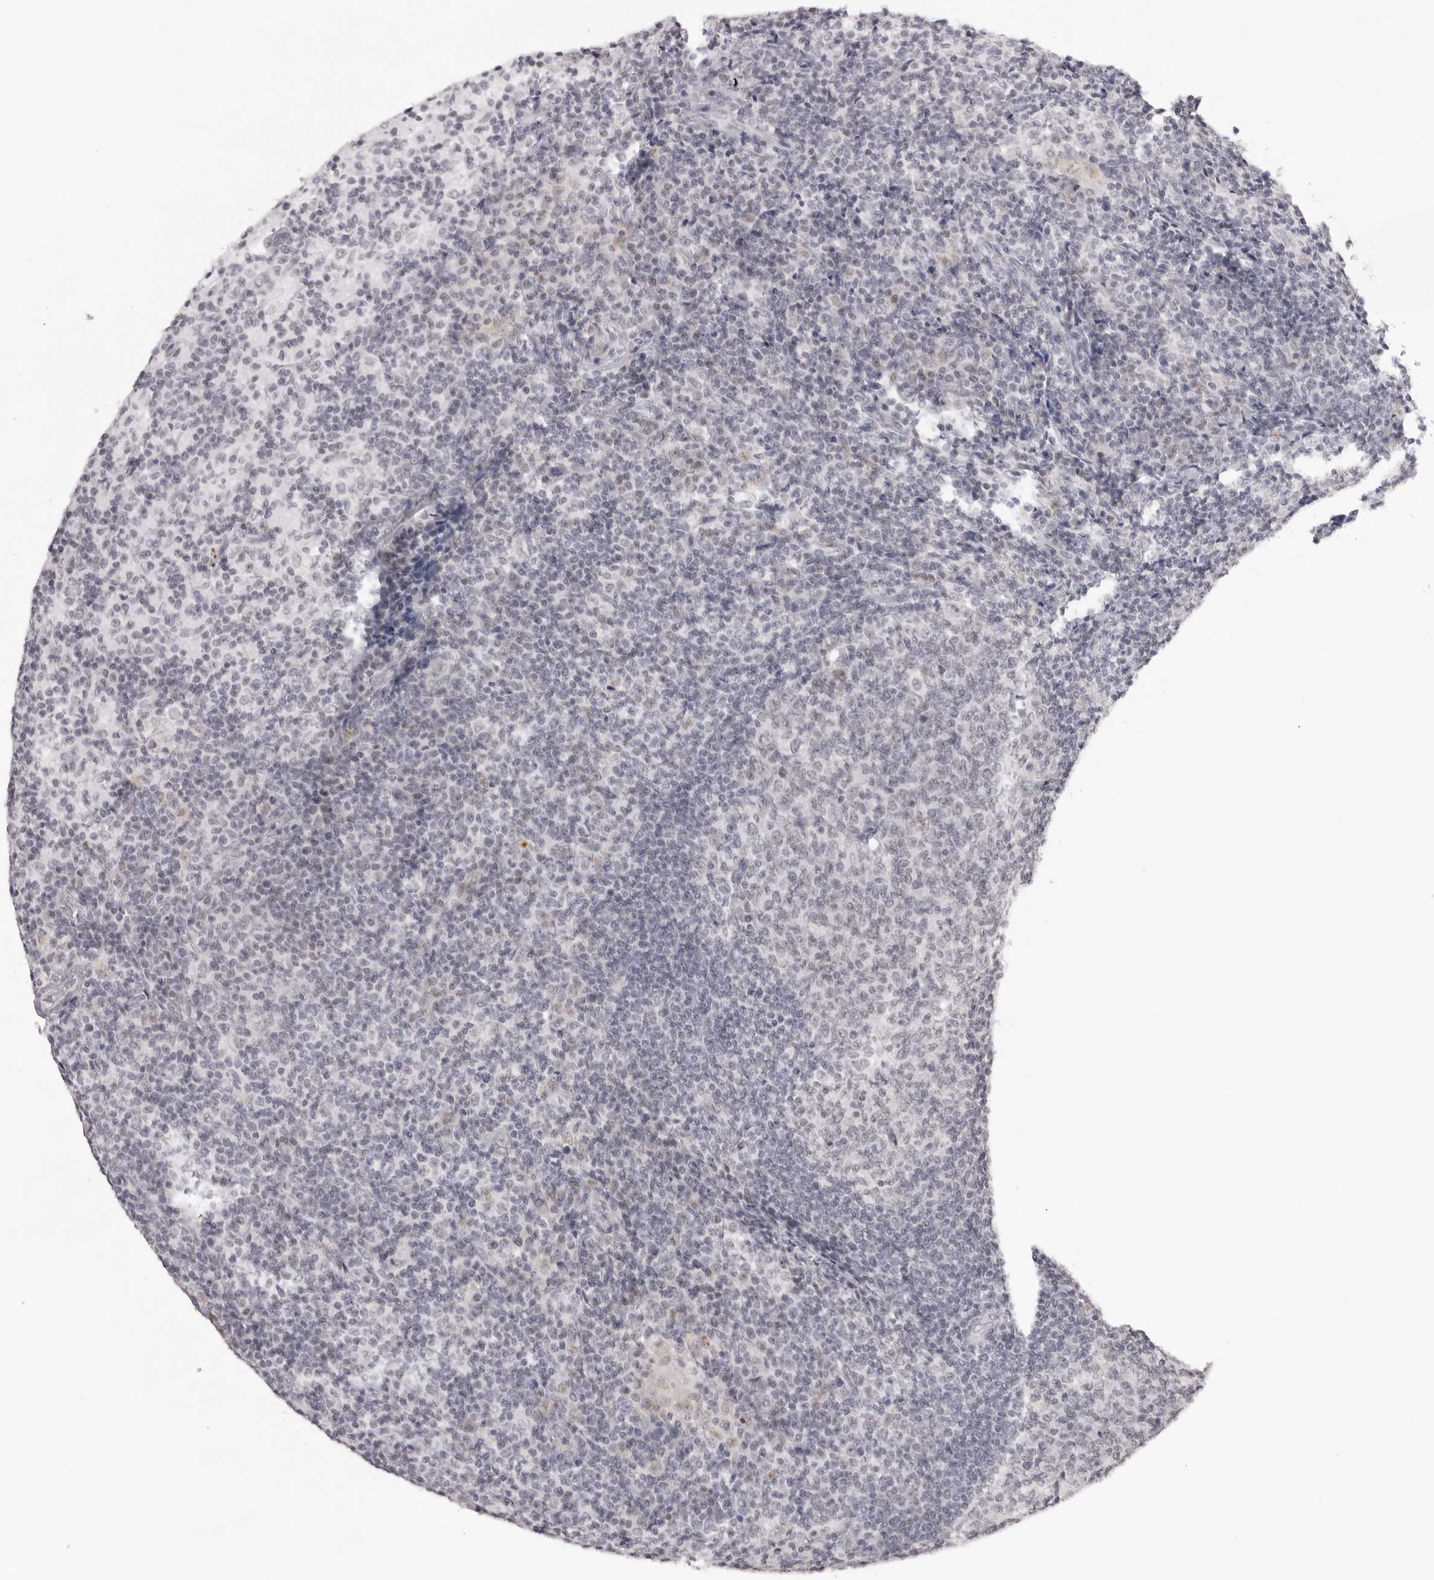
{"staining": {"intensity": "negative", "quantity": "none", "location": "none"}, "tissue": "lymph node", "cell_type": "Germinal center cells", "image_type": "normal", "snomed": [{"axis": "morphology", "description": "Normal tissue, NOS"}, {"axis": "morphology", "description": "Inflammation, NOS"}, {"axis": "topography", "description": "Lymph node"}], "caption": "This is an immunohistochemistry (IHC) micrograph of normal human lymph node. There is no expression in germinal center cells.", "gene": "KLK12", "patient": {"sex": "male", "age": 55}}